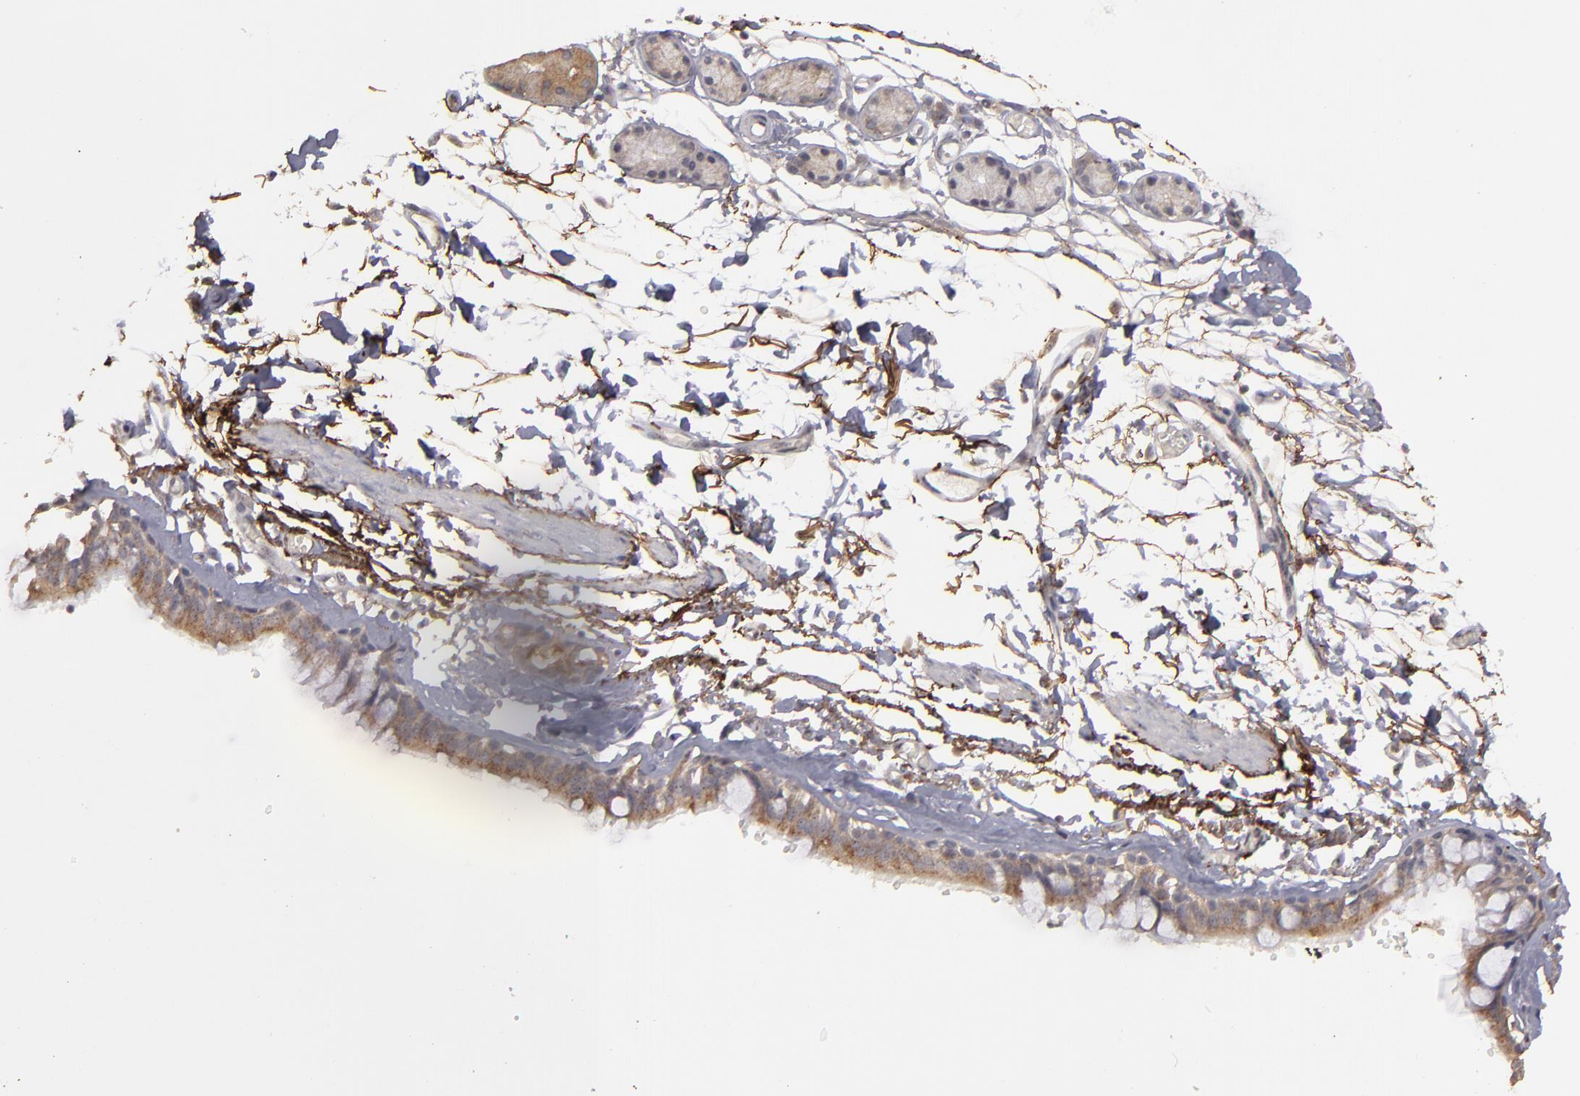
{"staining": {"intensity": "moderate", "quantity": ">75%", "location": "cytoplasmic/membranous"}, "tissue": "bronchus", "cell_type": "Respiratory epithelial cells", "image_type": "normal", "snomed": [{"axis": "morphology", "description": "Normal tissue, NOS"}, {"axis": "topography", "description": "Bronchus"}, {"axis": "topography", "description": "Lung"}], "caption": "This micrograph shows benign bronchus stained with immunohistochemistry to label a protein in brown. The cytoplasmic/membranous of respiratory epithelial cells show moderate positivity for the protein. Nuclei are counter-stained blue.", "gene": "CD55", "patient": {"sex": "female", "age": 56}}